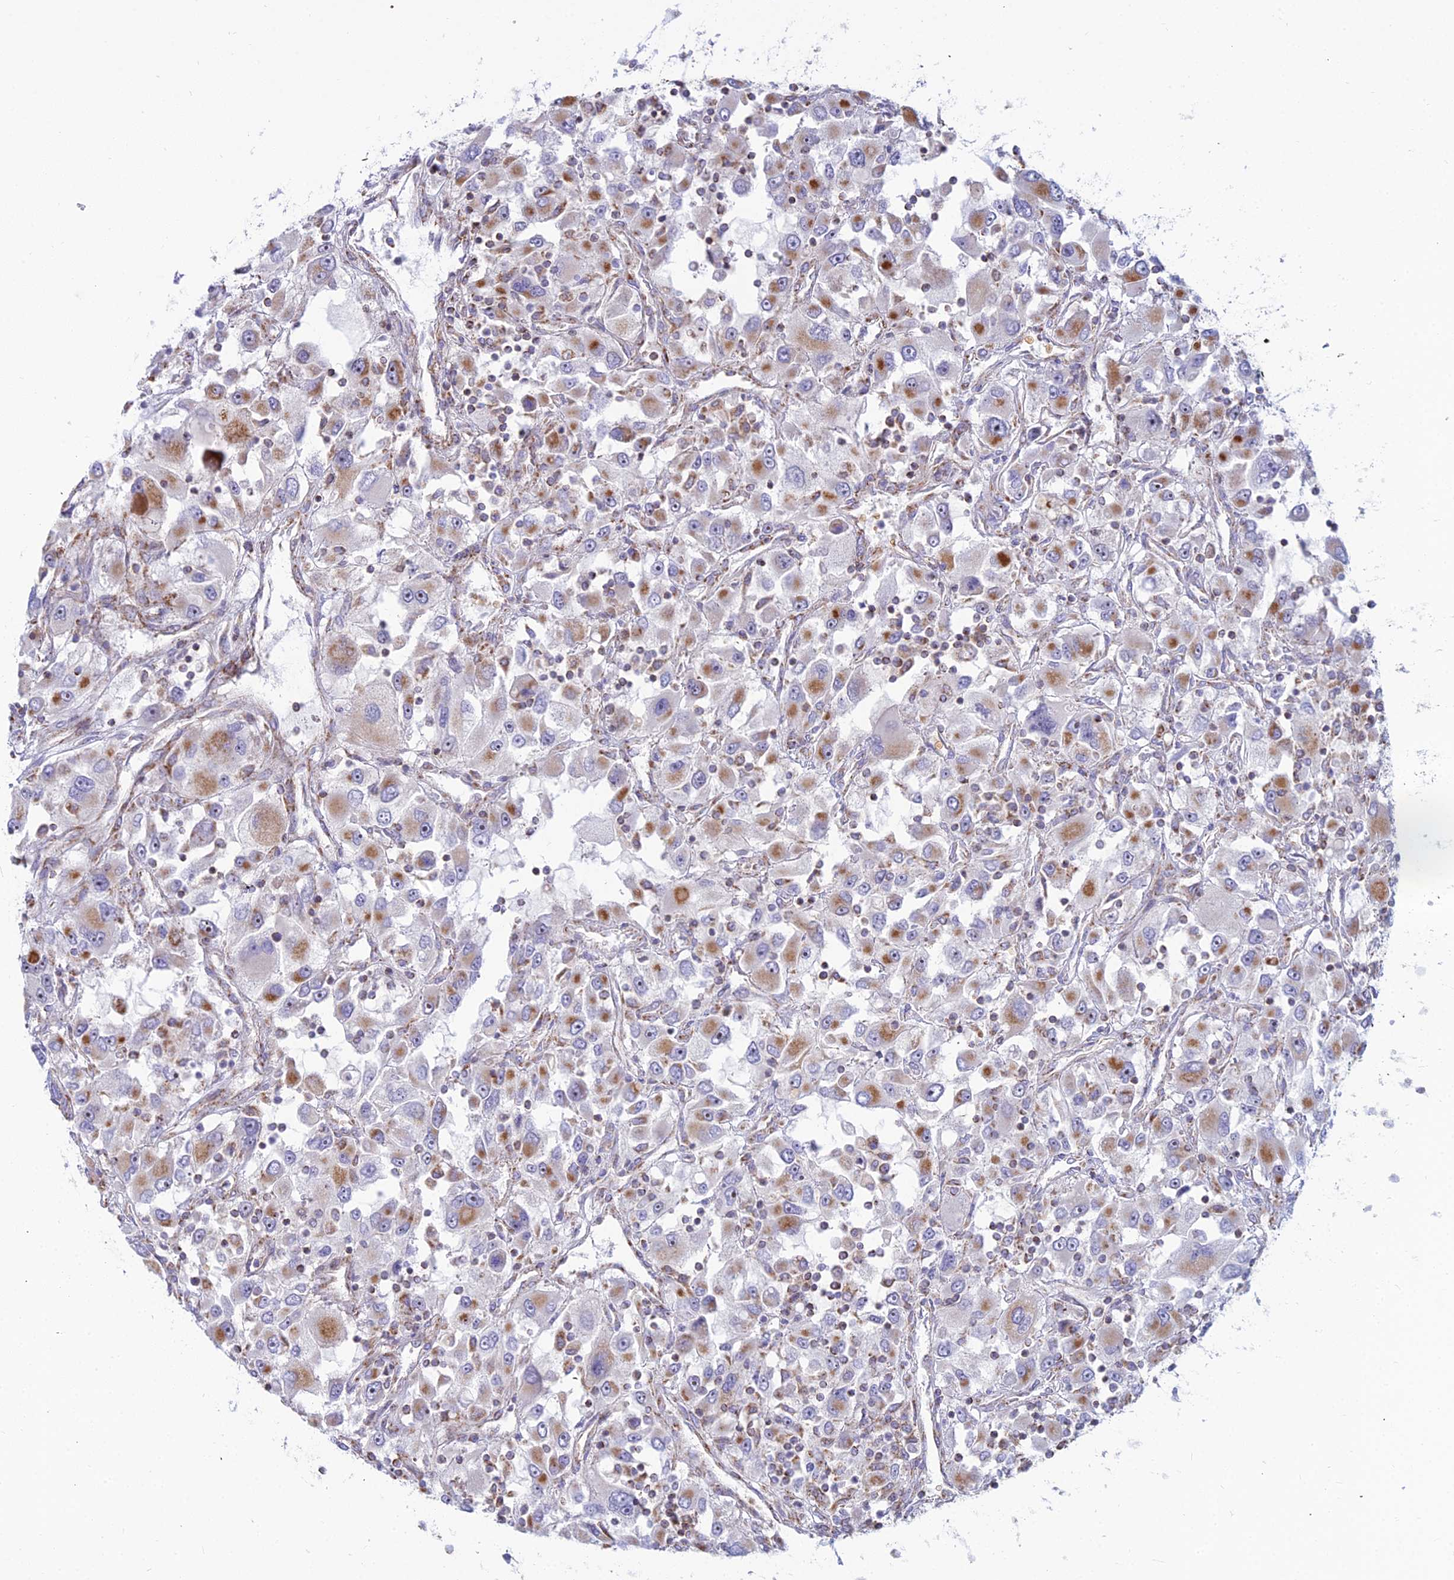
{"staining": {"intensity": "strong", "quantity": "25%-75%", "location": "cytoplasmic/membranous"}, "tissue": "renal cancer", "cell_type": "Tumor cells", "image_type": "cancer", "snomed": [{"axis": "morphology", "description": "Adenocarcinoma, NOS"}, {"axis": "topography", "description": "Kidney"}], "caption": "A high-resolution micrograph shows IHC staining of renal cancer (adenocarcinoma), which shows strong cytoplasmic/membranous positivity in approximately 25%-75% of tumor cells. (brown staining indicates protein expression, while blue staining denotes nuclei).", "gene": "SLC35F4", "patient": {"sex": "female", "age": 52}}